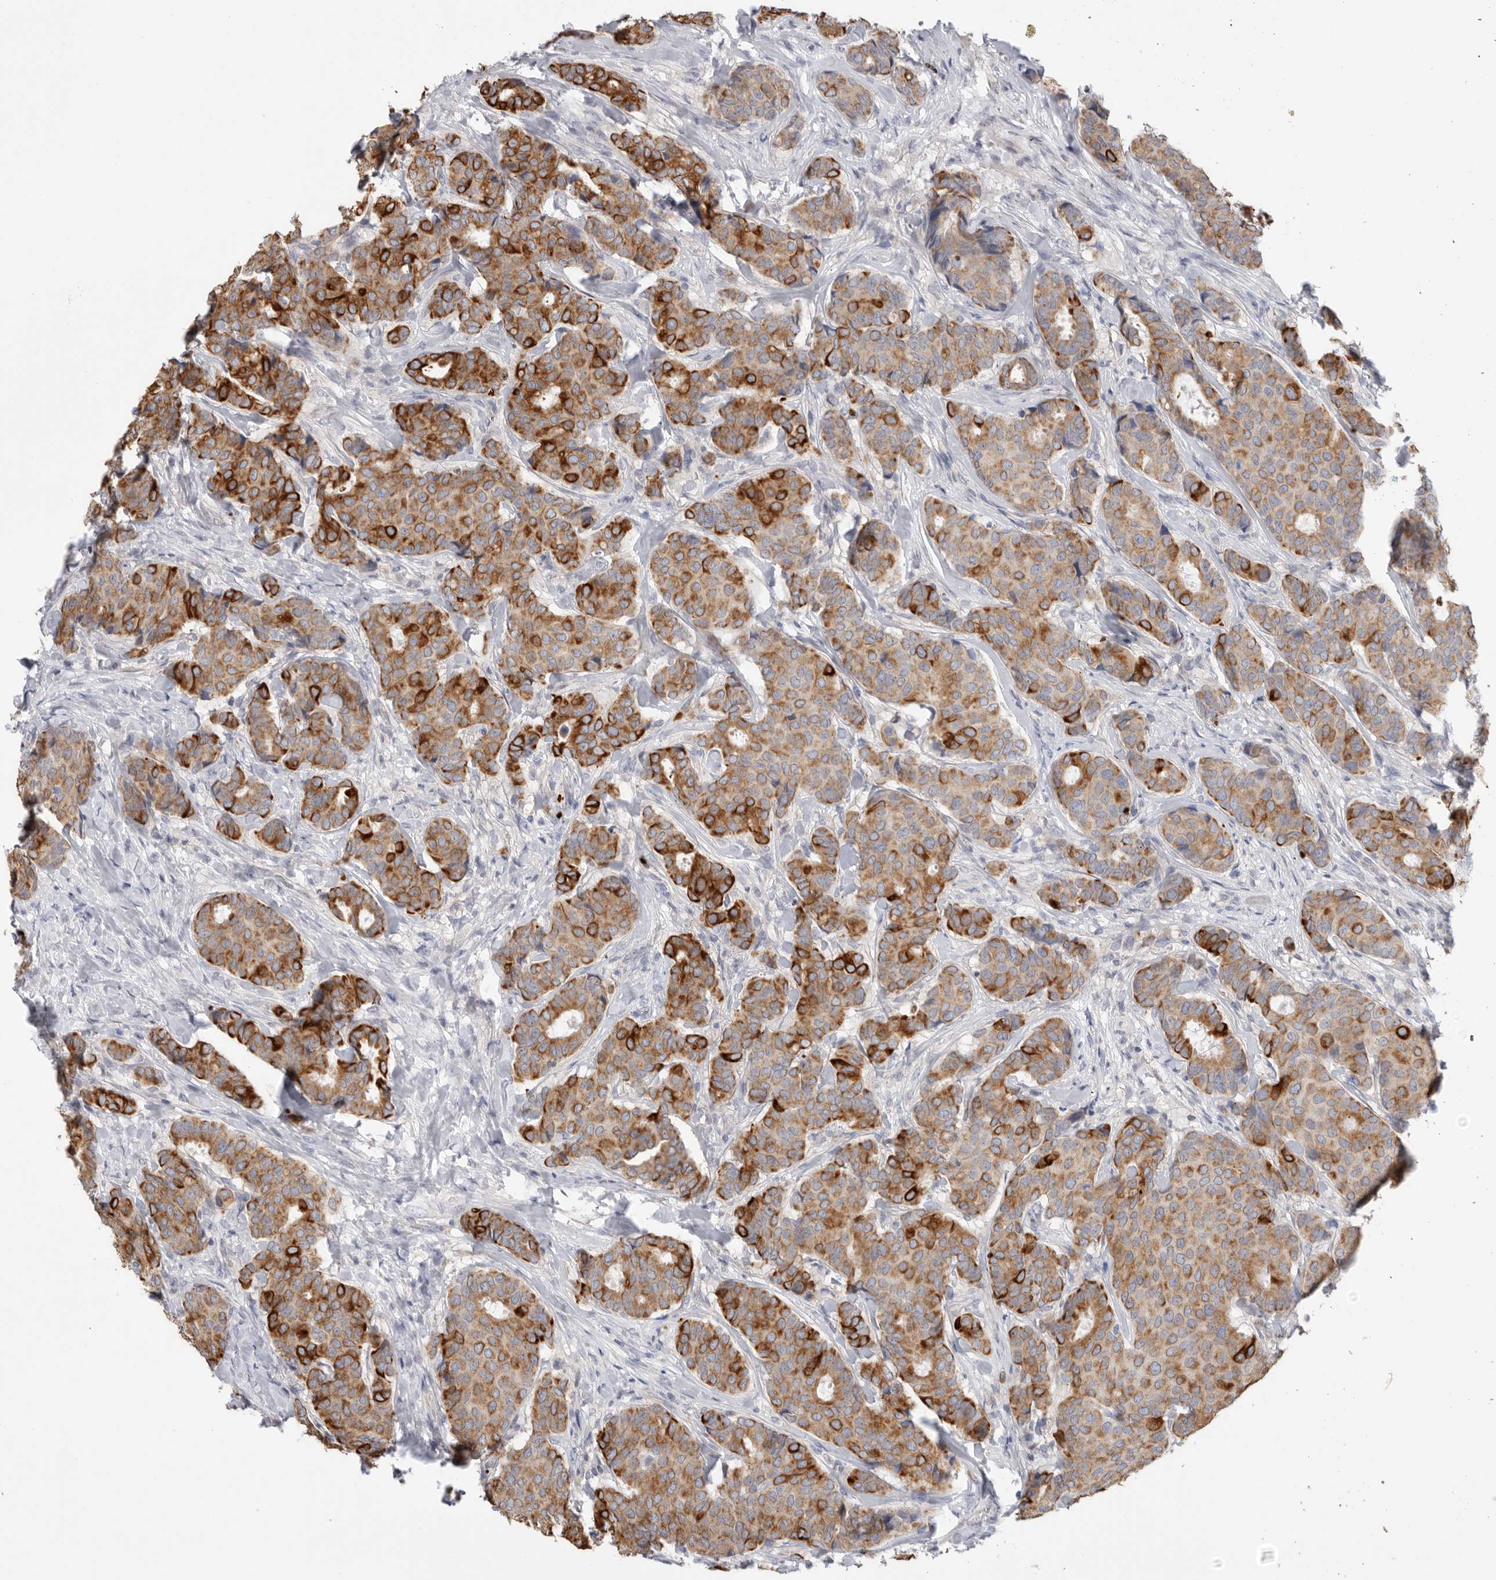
{"staining": {"intensity": "strong", "quantity": "25%-75%", "location": "cytoplasmic/membranous"}, "tissue": "breast cancer", "cell_type": "Tumor cells", "image_type": "cancer", "snomed": [{"axis": "morphology", "description": "Duct carcinoma"}, {"axis": "topography", "description": "Breast"}], "caption": "This is an image of immunohistochemistry staining of breast cancer (infiltrating ductal carcinoma), which shows strong staining in the cytoplasmic/membranous of tumor cells.", "gene": "MTFR1L", "patient": {"sex": "female", "age": 75}}